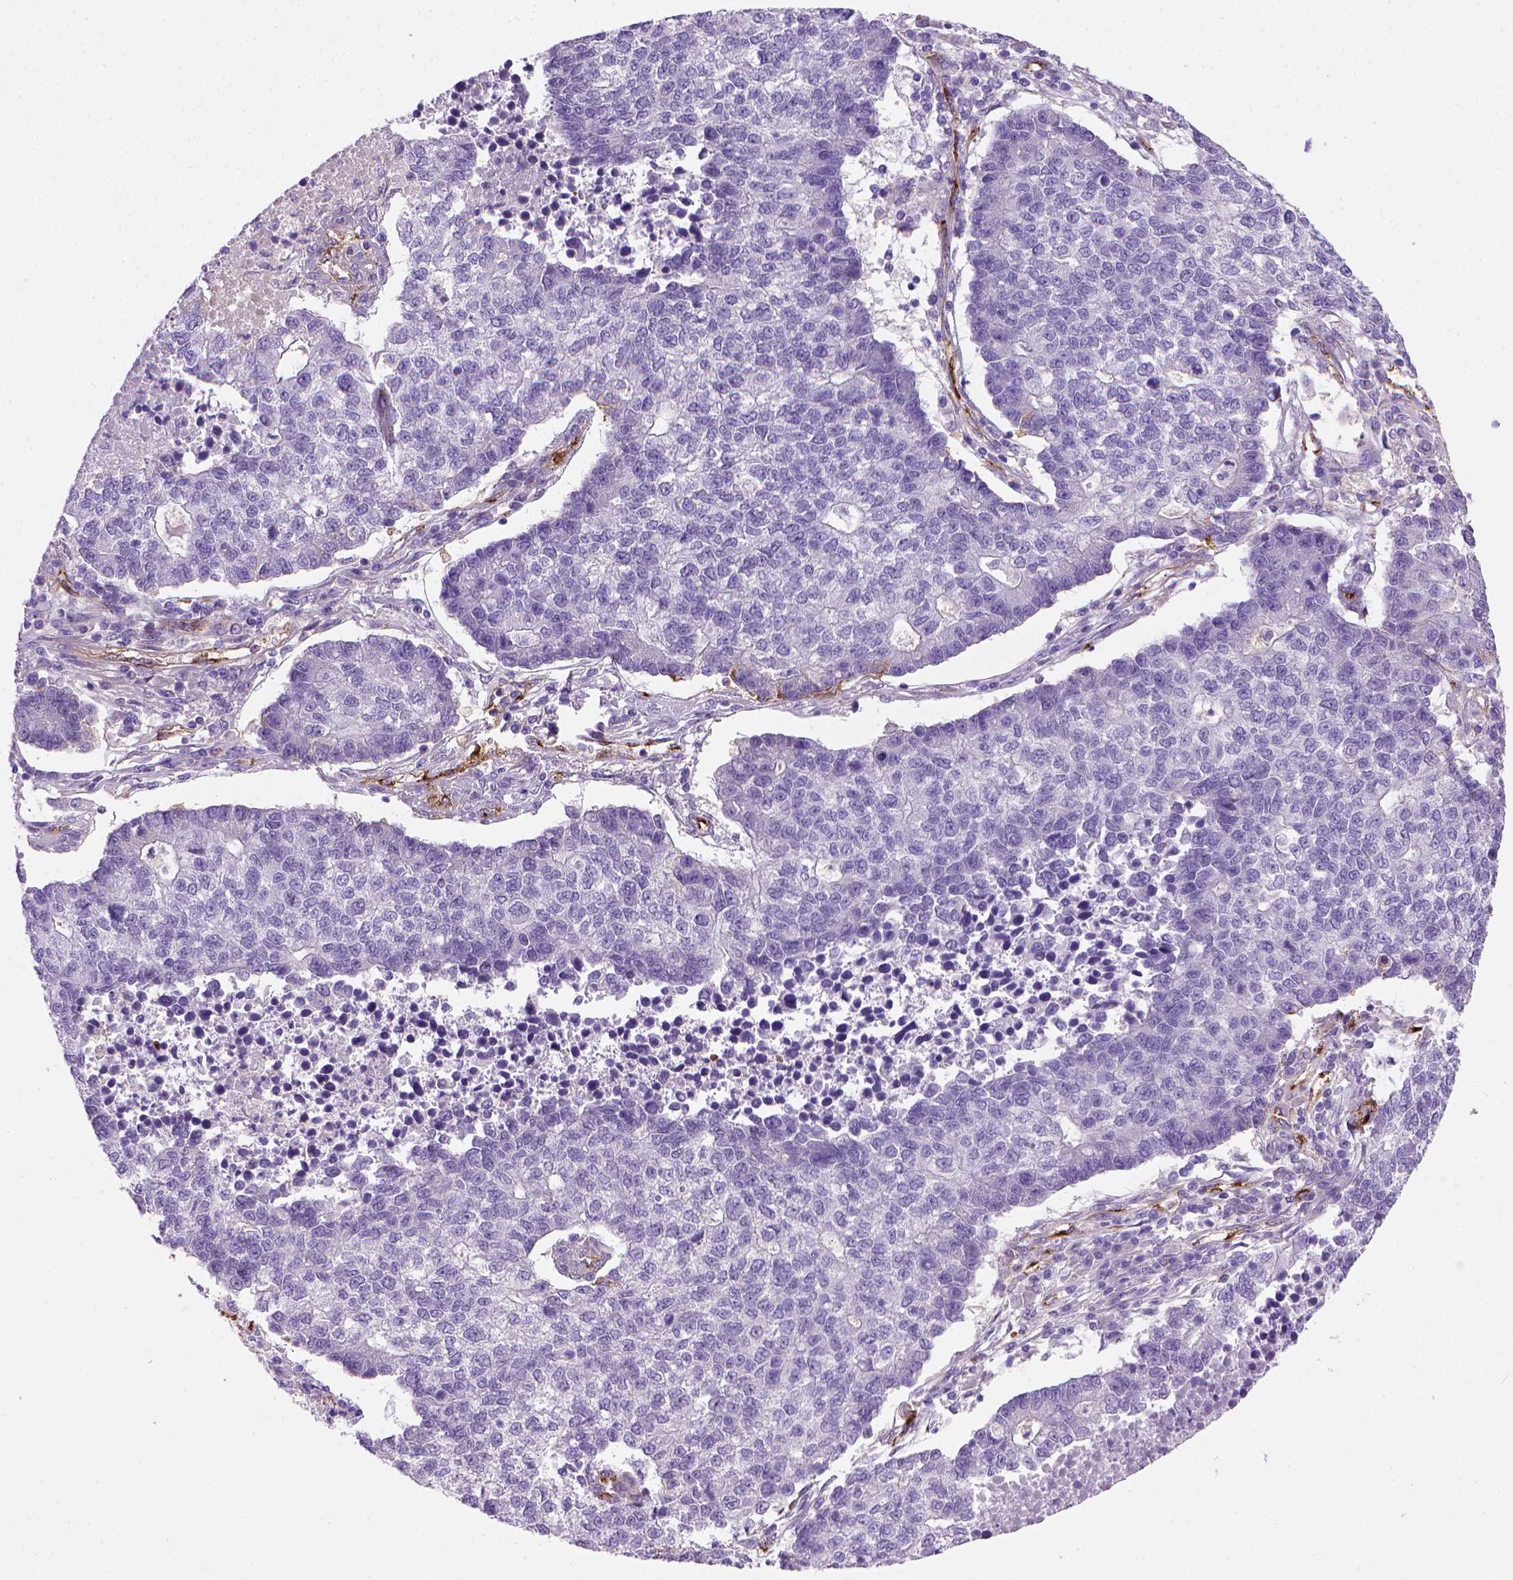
{"staining": {"intensity": "negative", "quantity": "none", "location": "none"}, "tissue": "lung cancer", "cell_type": "Tumor cells", "image_type": "cancer", "snomed": [{"axis": "morphology", "description": "Adenocarcinoma, NOS"}, {"axis": "topography", "description": "Lung"}], "caption": "IHC photomicrograph of human lung cancer stained for a protein (brown), which reveals no positivity in tumor cells.", "gene": "VWF", "patient": {"sex": "male", "age": 57}}